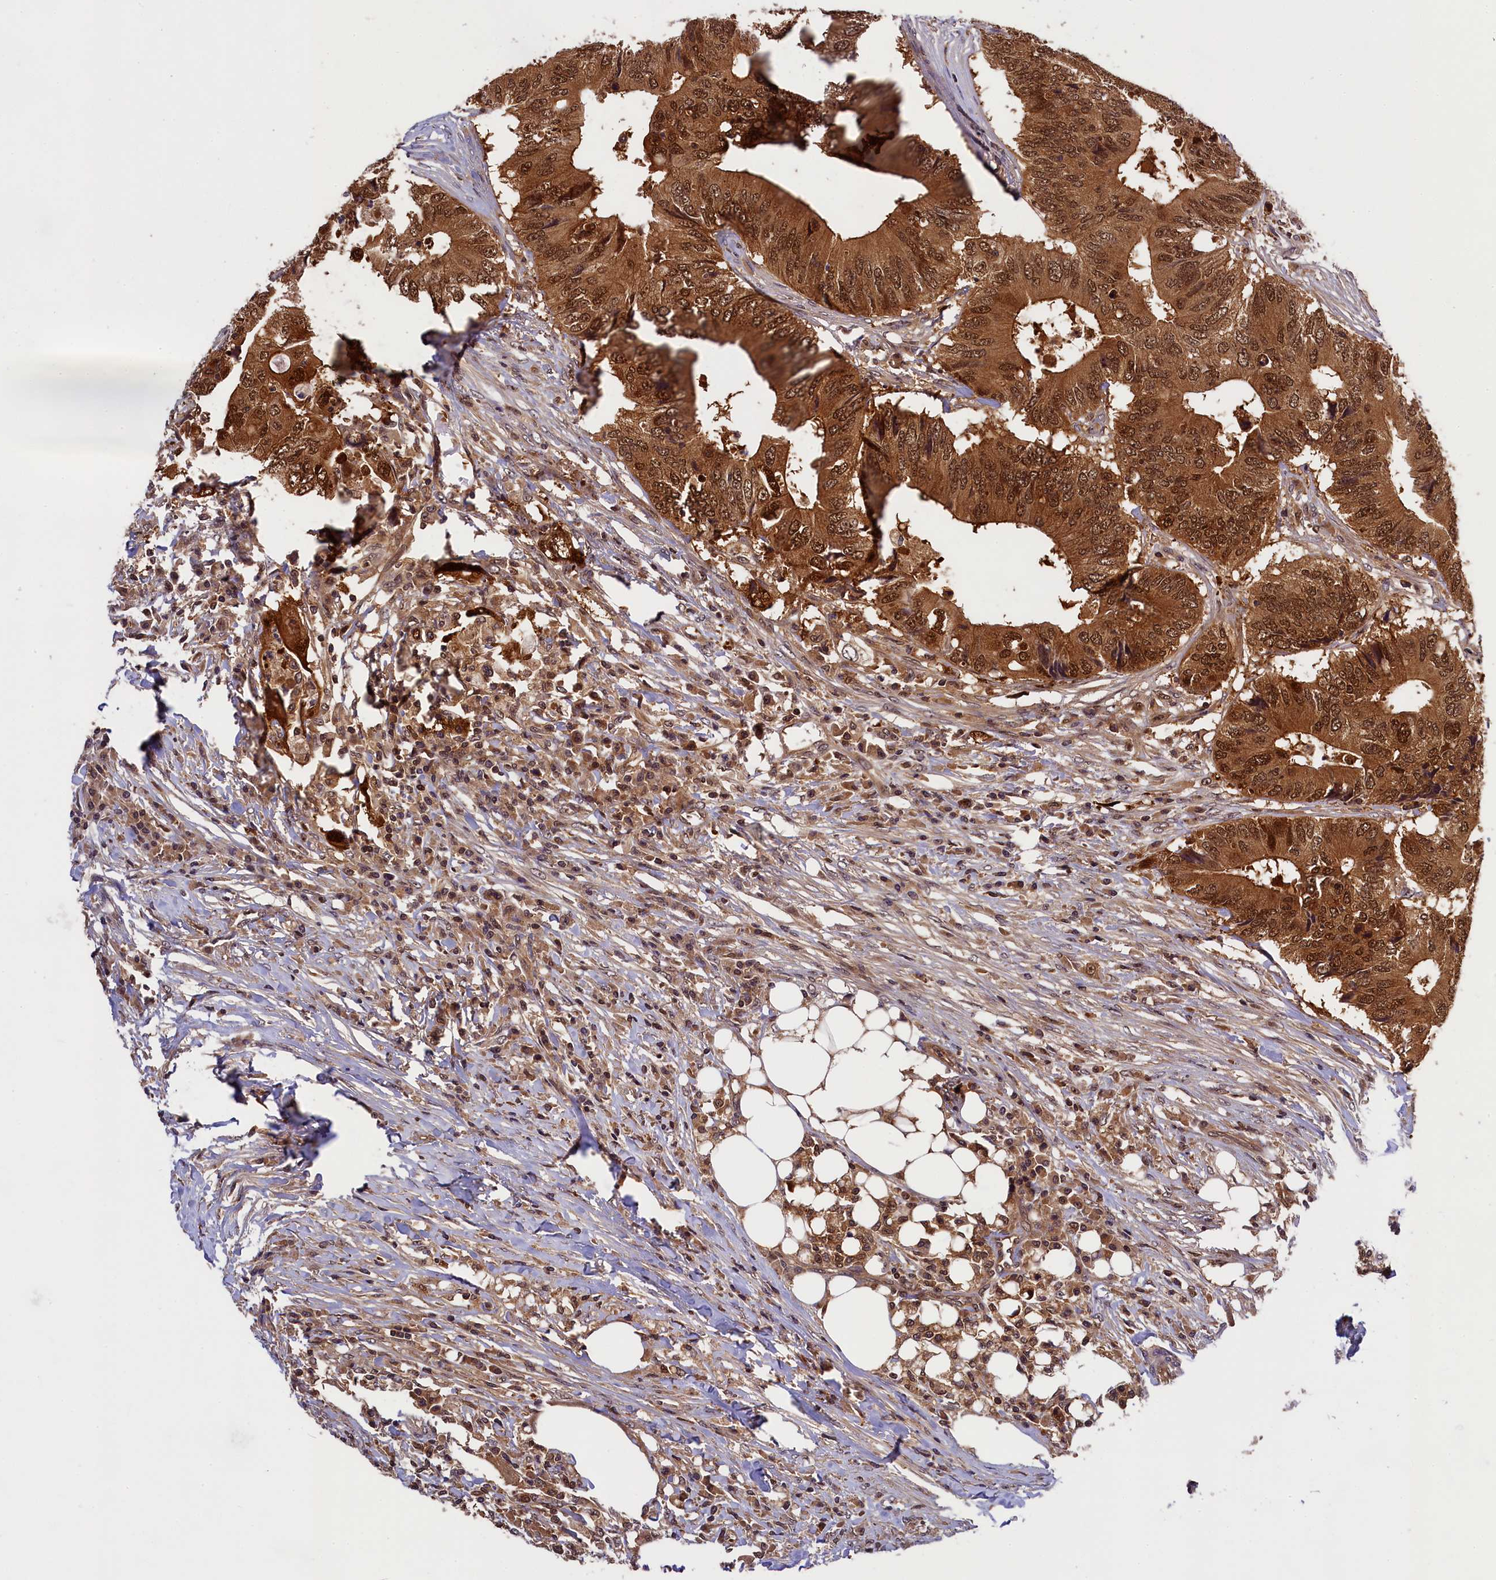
{"staining": {"intensity": "strong", "quantity": ">75%", "location": "cytoplasmic/membranous,nuclear"}, "tissue": "colorectal cancer", "cell_type": "Tumor cells", "image_type": "cancer", "snomed": [{"axis": "morphology", "description": "Adenocarcinoma, NOS"}, {"axis": "topography", "description": "Colon"}], "caption": "A histopathology image of human colorectal cancer stained for a protein displays strong cytoplasmic/membranous and nuclear brown staining in tumor cells.", "gene": "EIF6", "patient": {"sex": "male", "age": 71}}